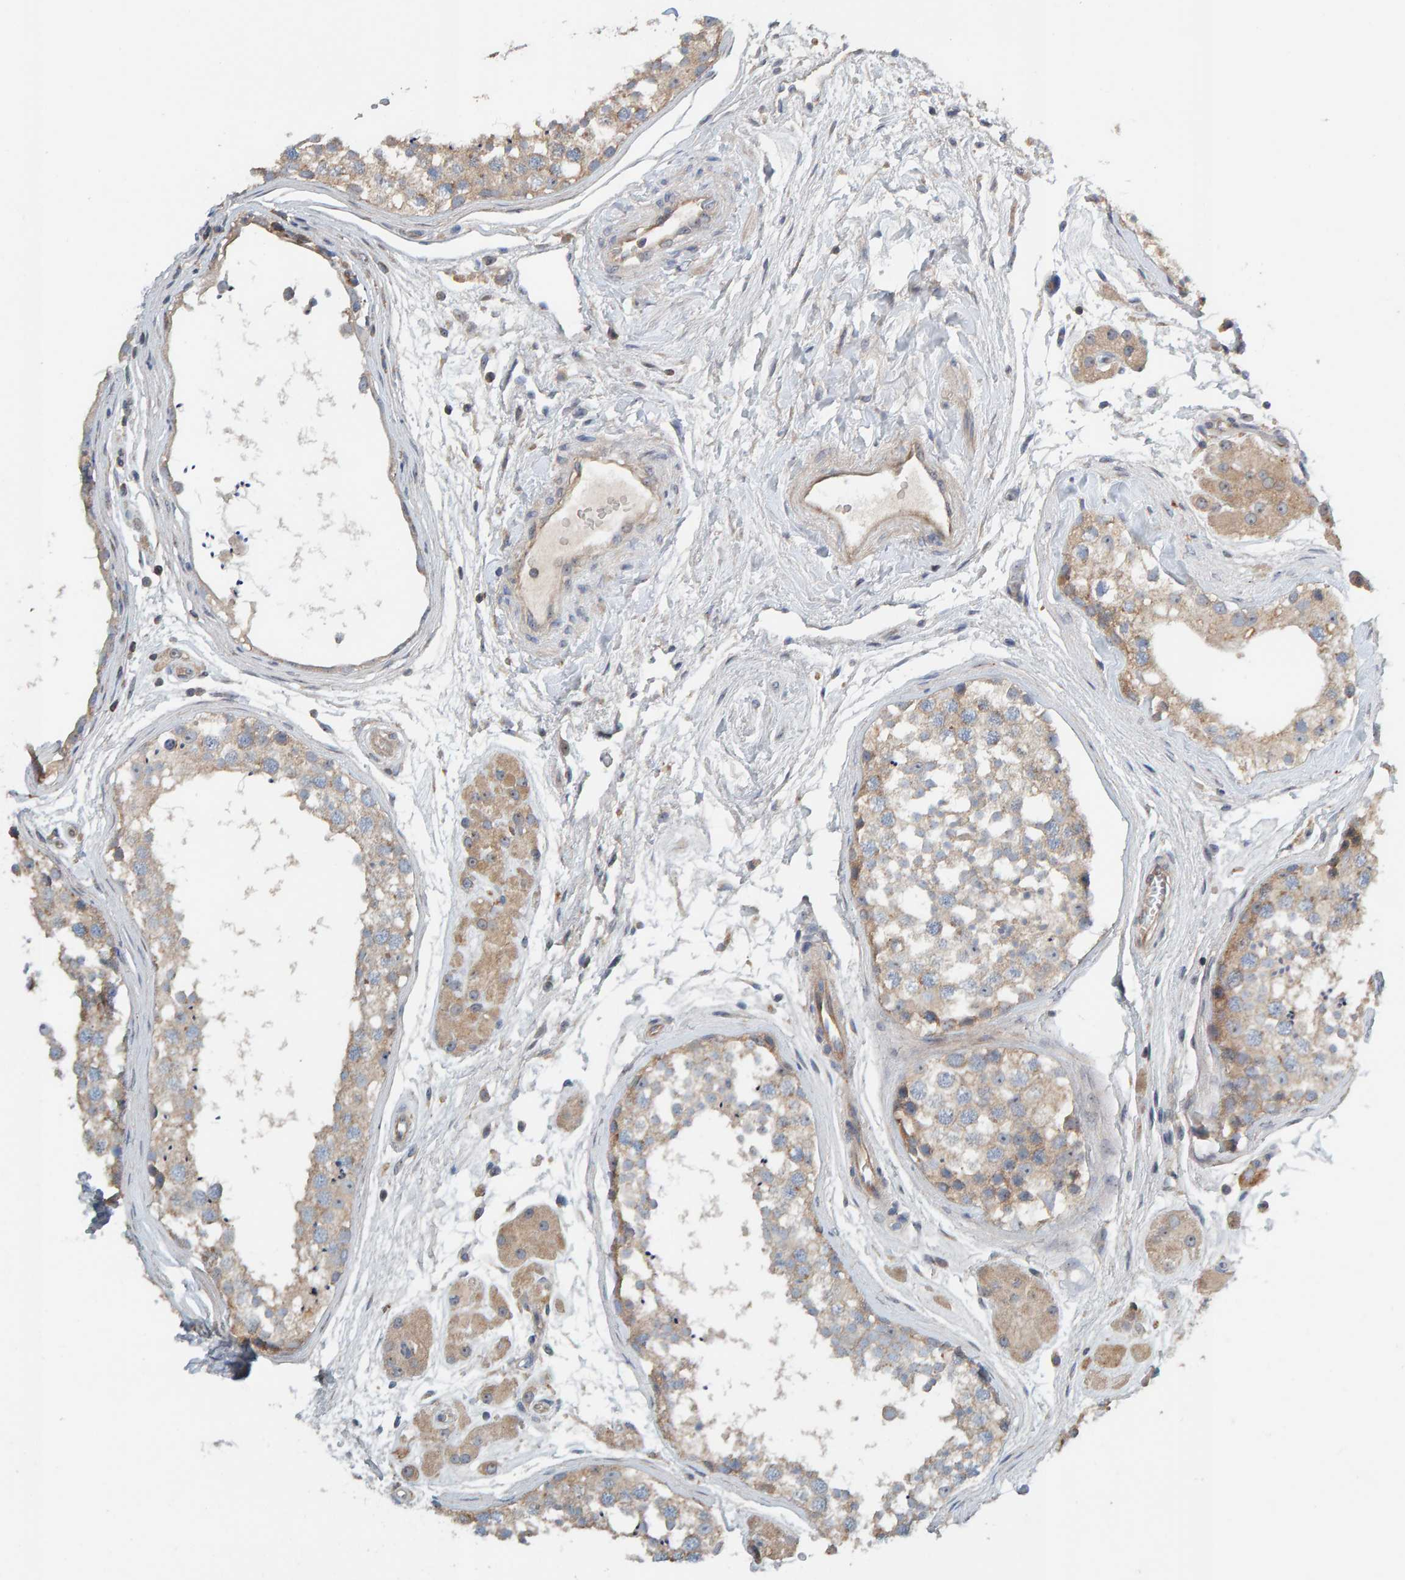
{"staining": {"intensity": "weak", "quantity": ">75%", "location": "cytoplasmic/membranous"}, "tissue": "testis", "cell_type": "Cells in seminiferous ducts", "image_type": "normal", "snomed": [{"axis": "morphology", "description": "Normal tissue, NOS"}, {"axis": "topography", "description": "Testis"}], "caption": "This is a photomicrograph of immunohistochemistry staining of unremarkable testis, which shows weak staining in the cytoplasmic/membranous of cells in seminiferous ducts.", "gene": "CCM2", "patient": {"sex": "male", "age": 56}}